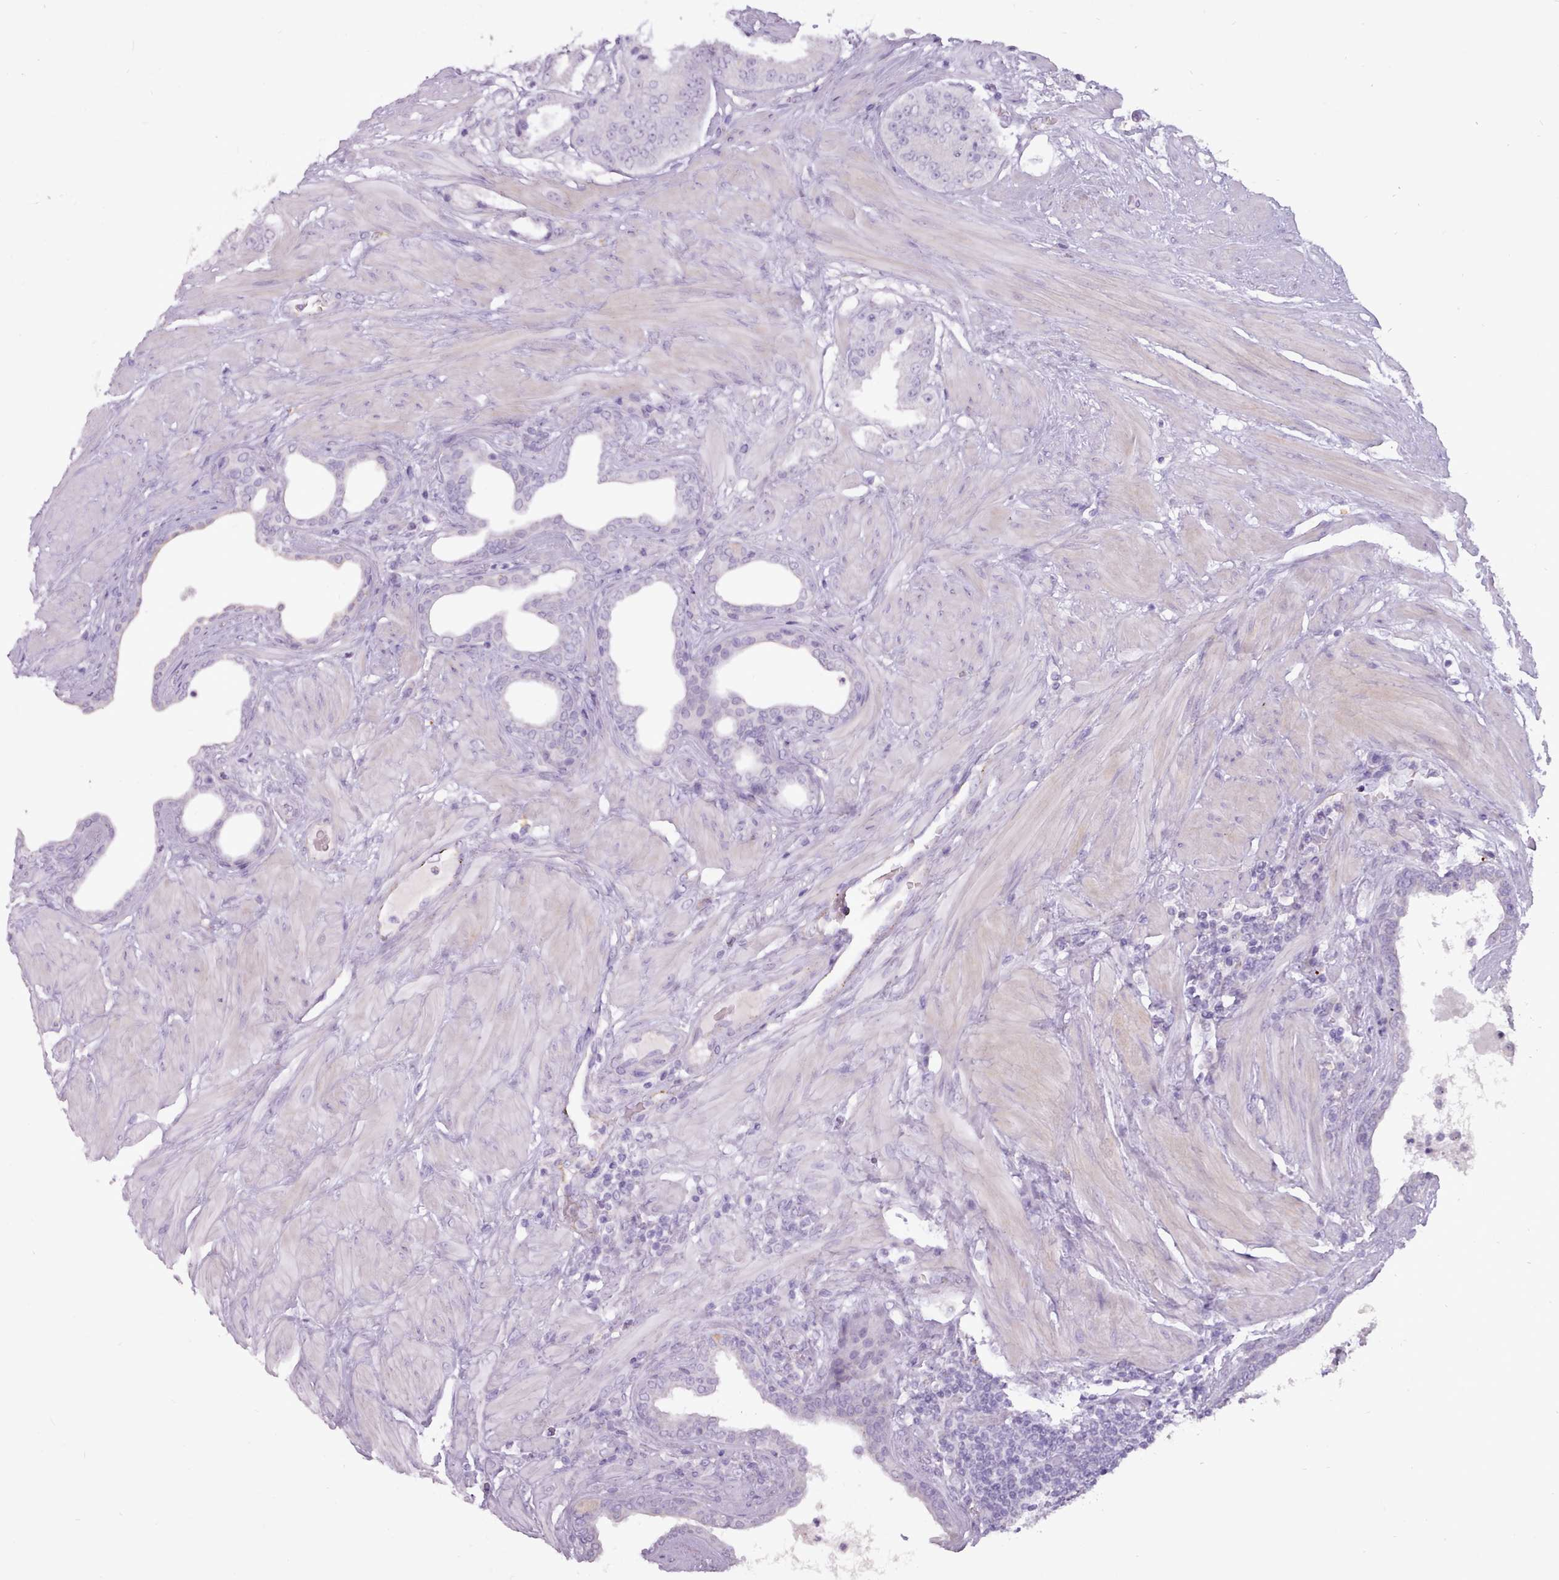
{"staining": {"intensity": "negative", "quantity": "none", "location": "none"}, "tissue": "prostate cancer", "cell_type": "Tumor cells", "image_type": "cancer", "snomed": [{"axis": "morphology", "description": "Adenocarcinoma, High grade"}, {"axis": "topography", "description": "Prostate"}], "caption": "This is an immunohistochemistry (IHC) photomicrograph of prostate cancer (high-grade adenocarcinoma). There is no staining in tumor cells.", "gene": "ATRAID", "patient": {"sex": "male", "age": 68}}